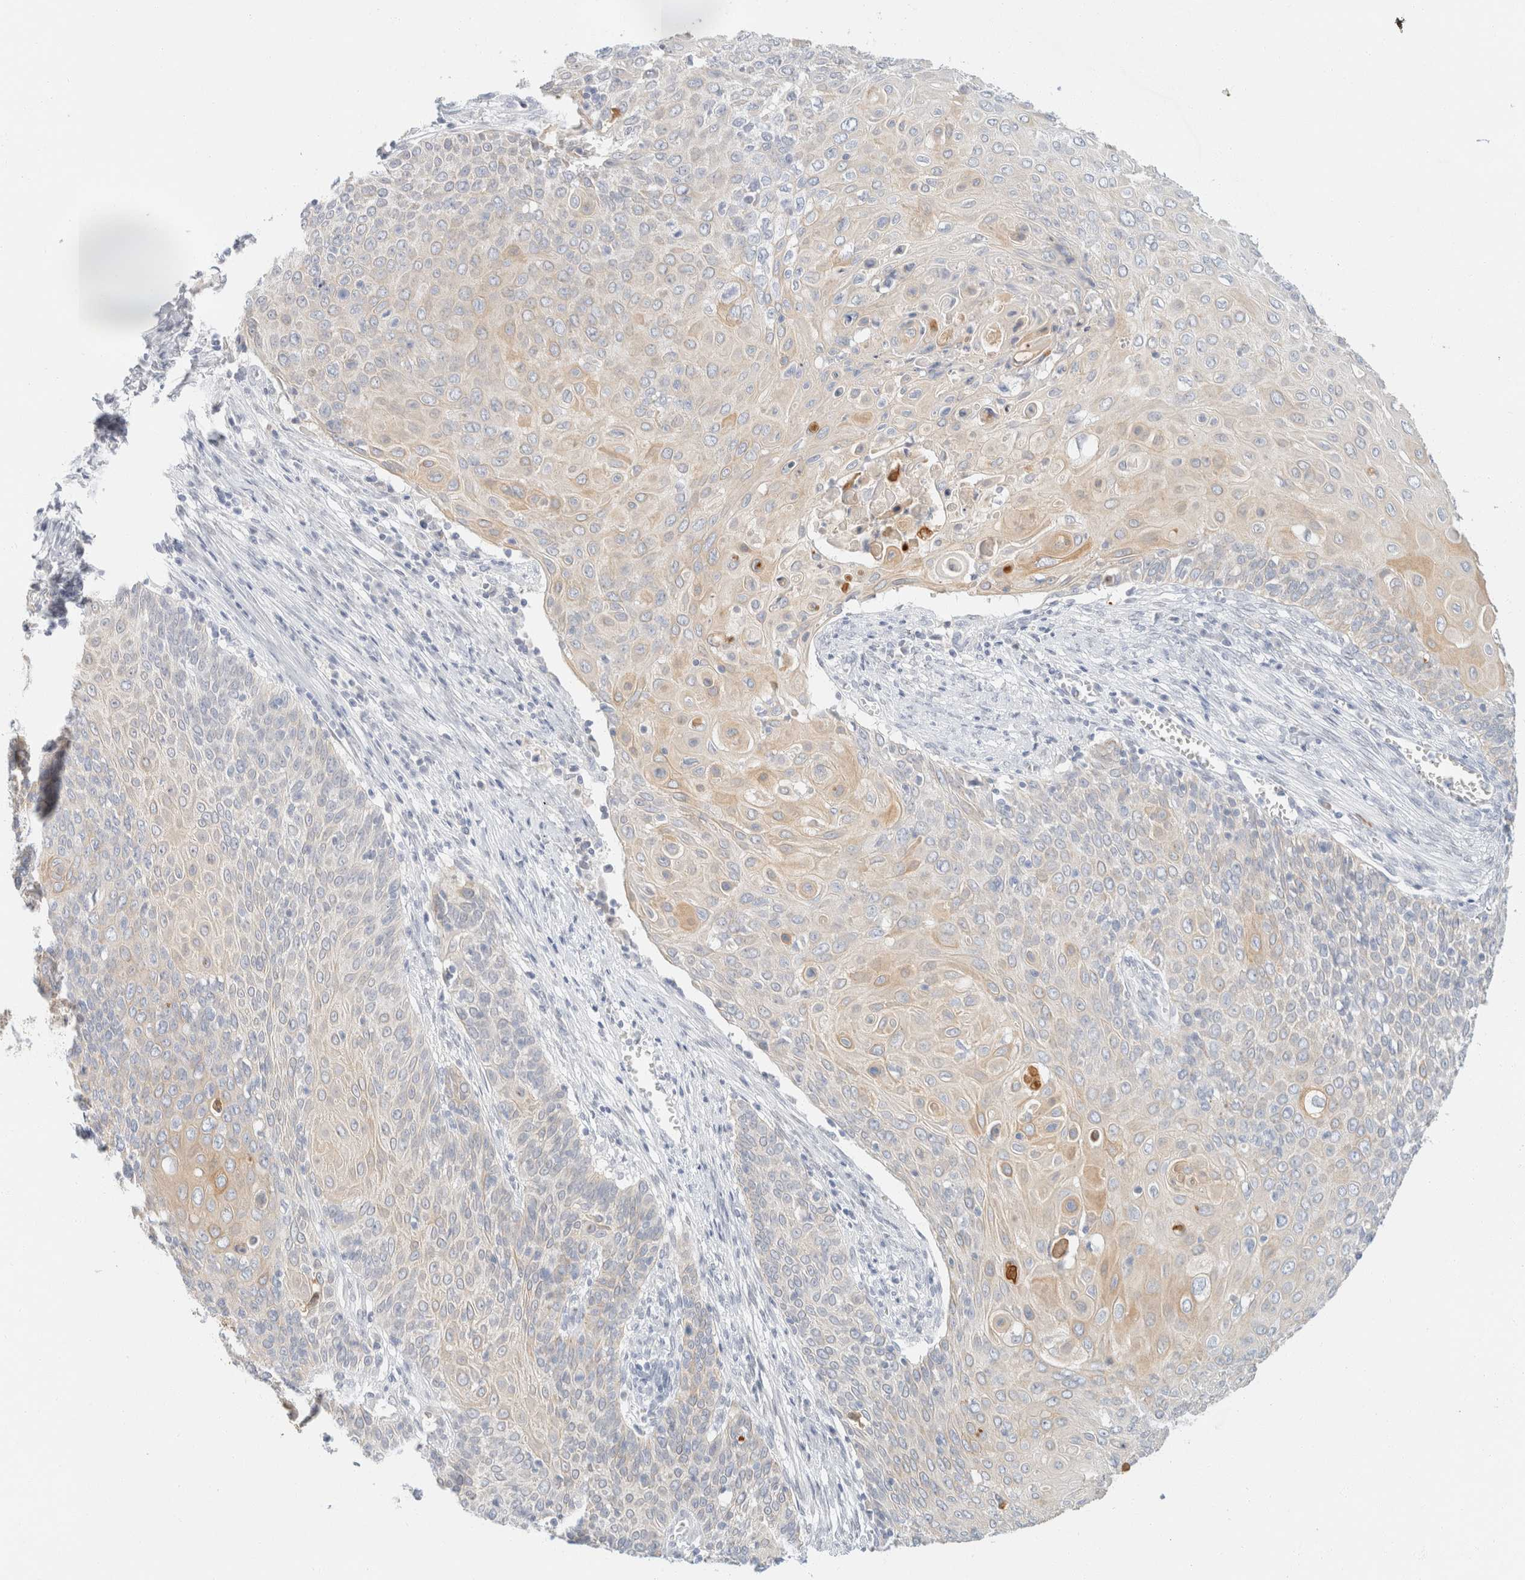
{"staining": {"intensity": "weak", "quantity": "25%-75%", "location": "cytoplasmic/membranous"}, "tissue": "cervical cancer", "cell_type": "Tumor cells", "image_type": "cancer", "snomed": [{"axis": "morphology", "description": "Squamous cell carcinoma, NOS"}, {"axis": "topography", "description": "Cervix"}], "caption": "About 25%-75% of tumor cells in human cervical cancer demonstrate weak cytoplasmic/membranous protein expression as visualized by brown immunohistochemical staining.", "gene": "KRT20", "patient": {"sex": "female", "age": 39}}